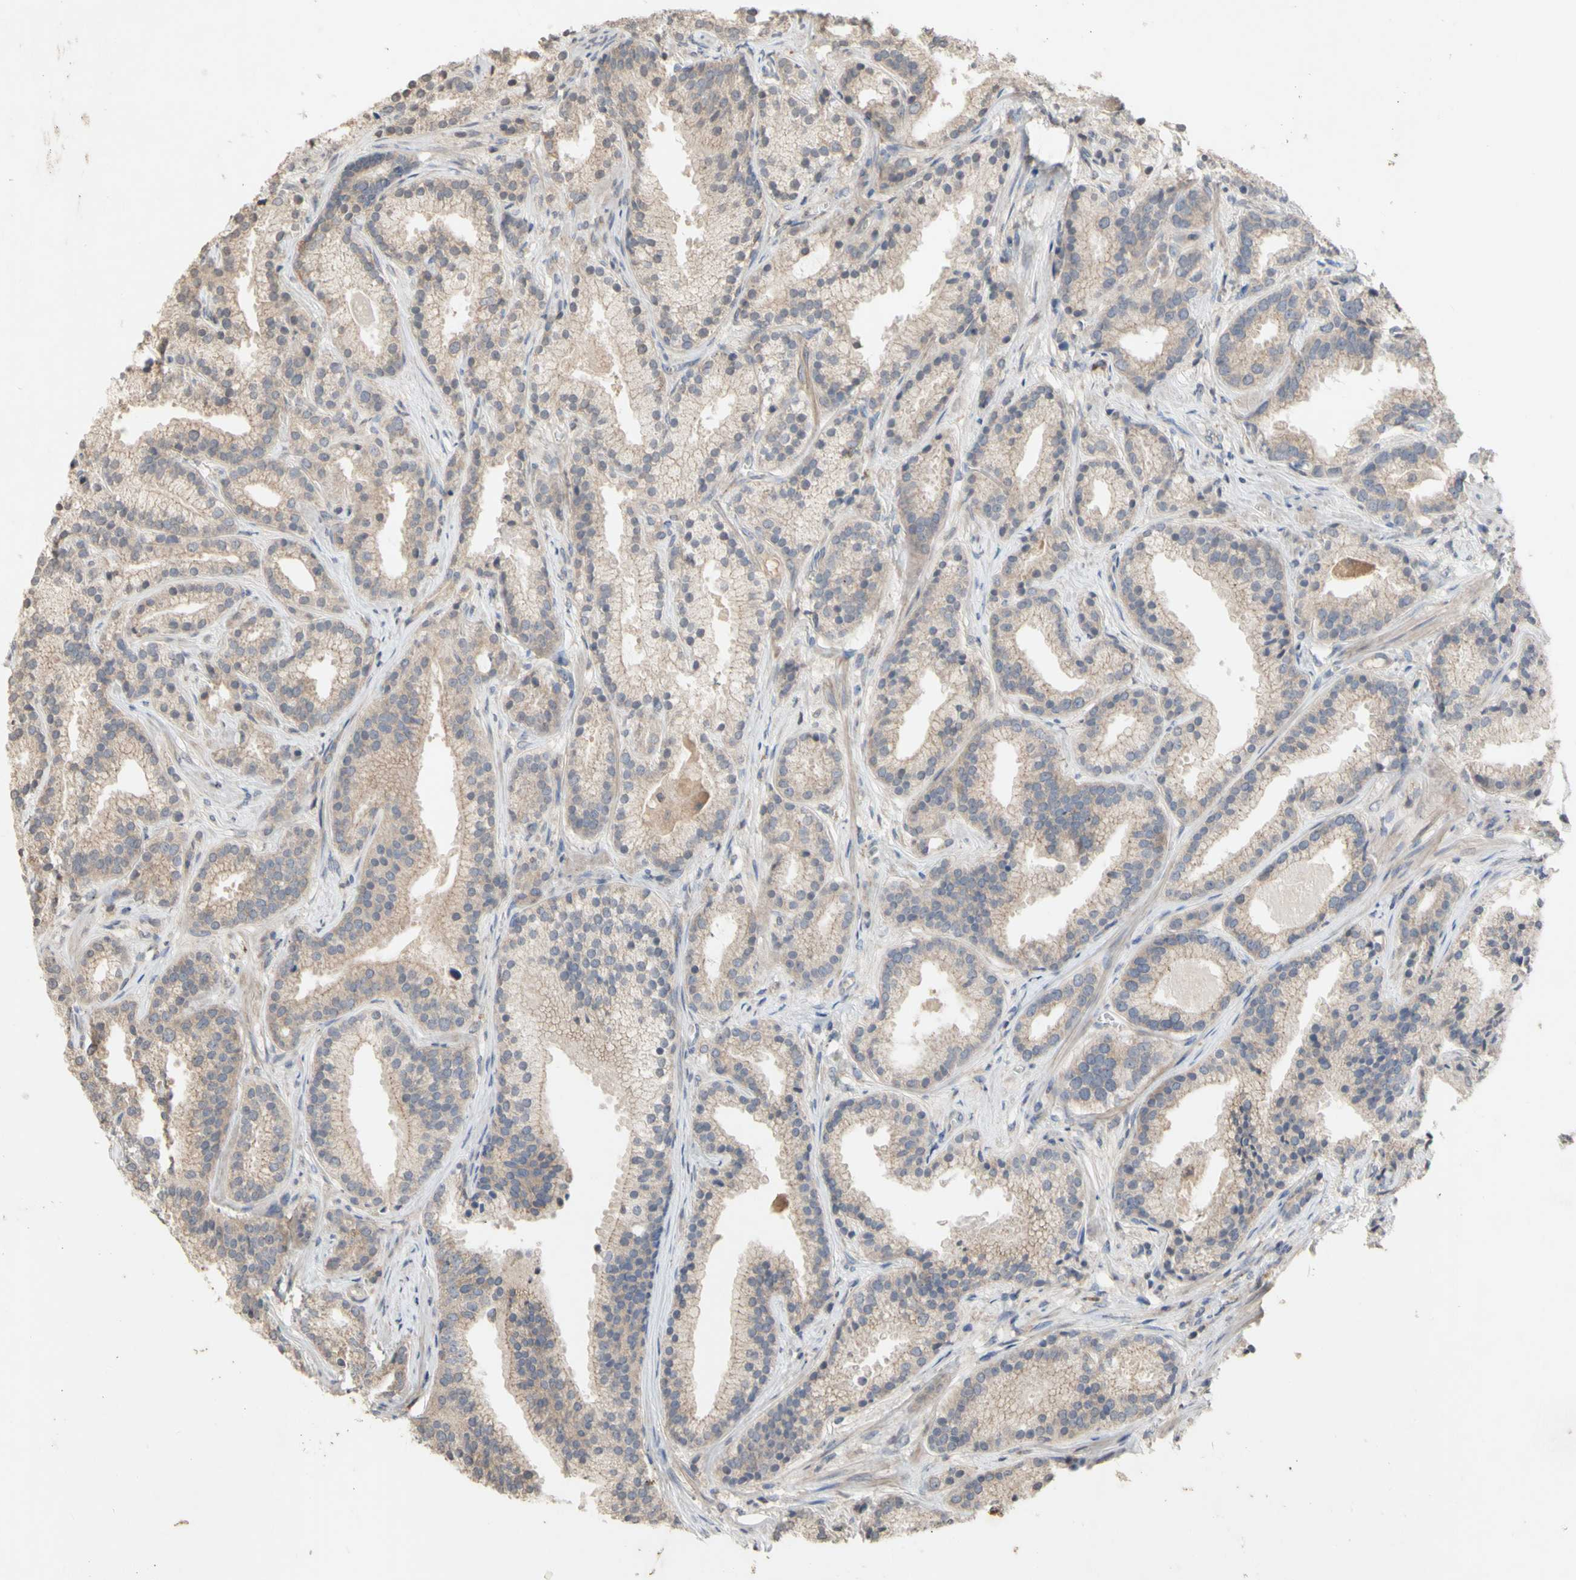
{"staining": {"intensity": "weak", "quantity": ">75%", "location": "cytoplasmic/membranous"}, "tissue": "prostate cancer", "cell_type": "Tumor cells", "image_type": "cancer", "snomed": [{"axis": "morphology", "description": "Adenocarcinoma, Low grade"}, {"axis": "topography", "description": "Prostate"}], "caption": "This photomicrograph exhibits prostate cancer (adenocarcinoma (low-grade)) stained with IHC to label a protein in brown. The cytoplasmic/membranous of tumor cells show weak positivity for the protein. Nuclei are counter-stained blue.", "gene": "NECTIN3", "patient": {"sex": "male", "age": 59}}